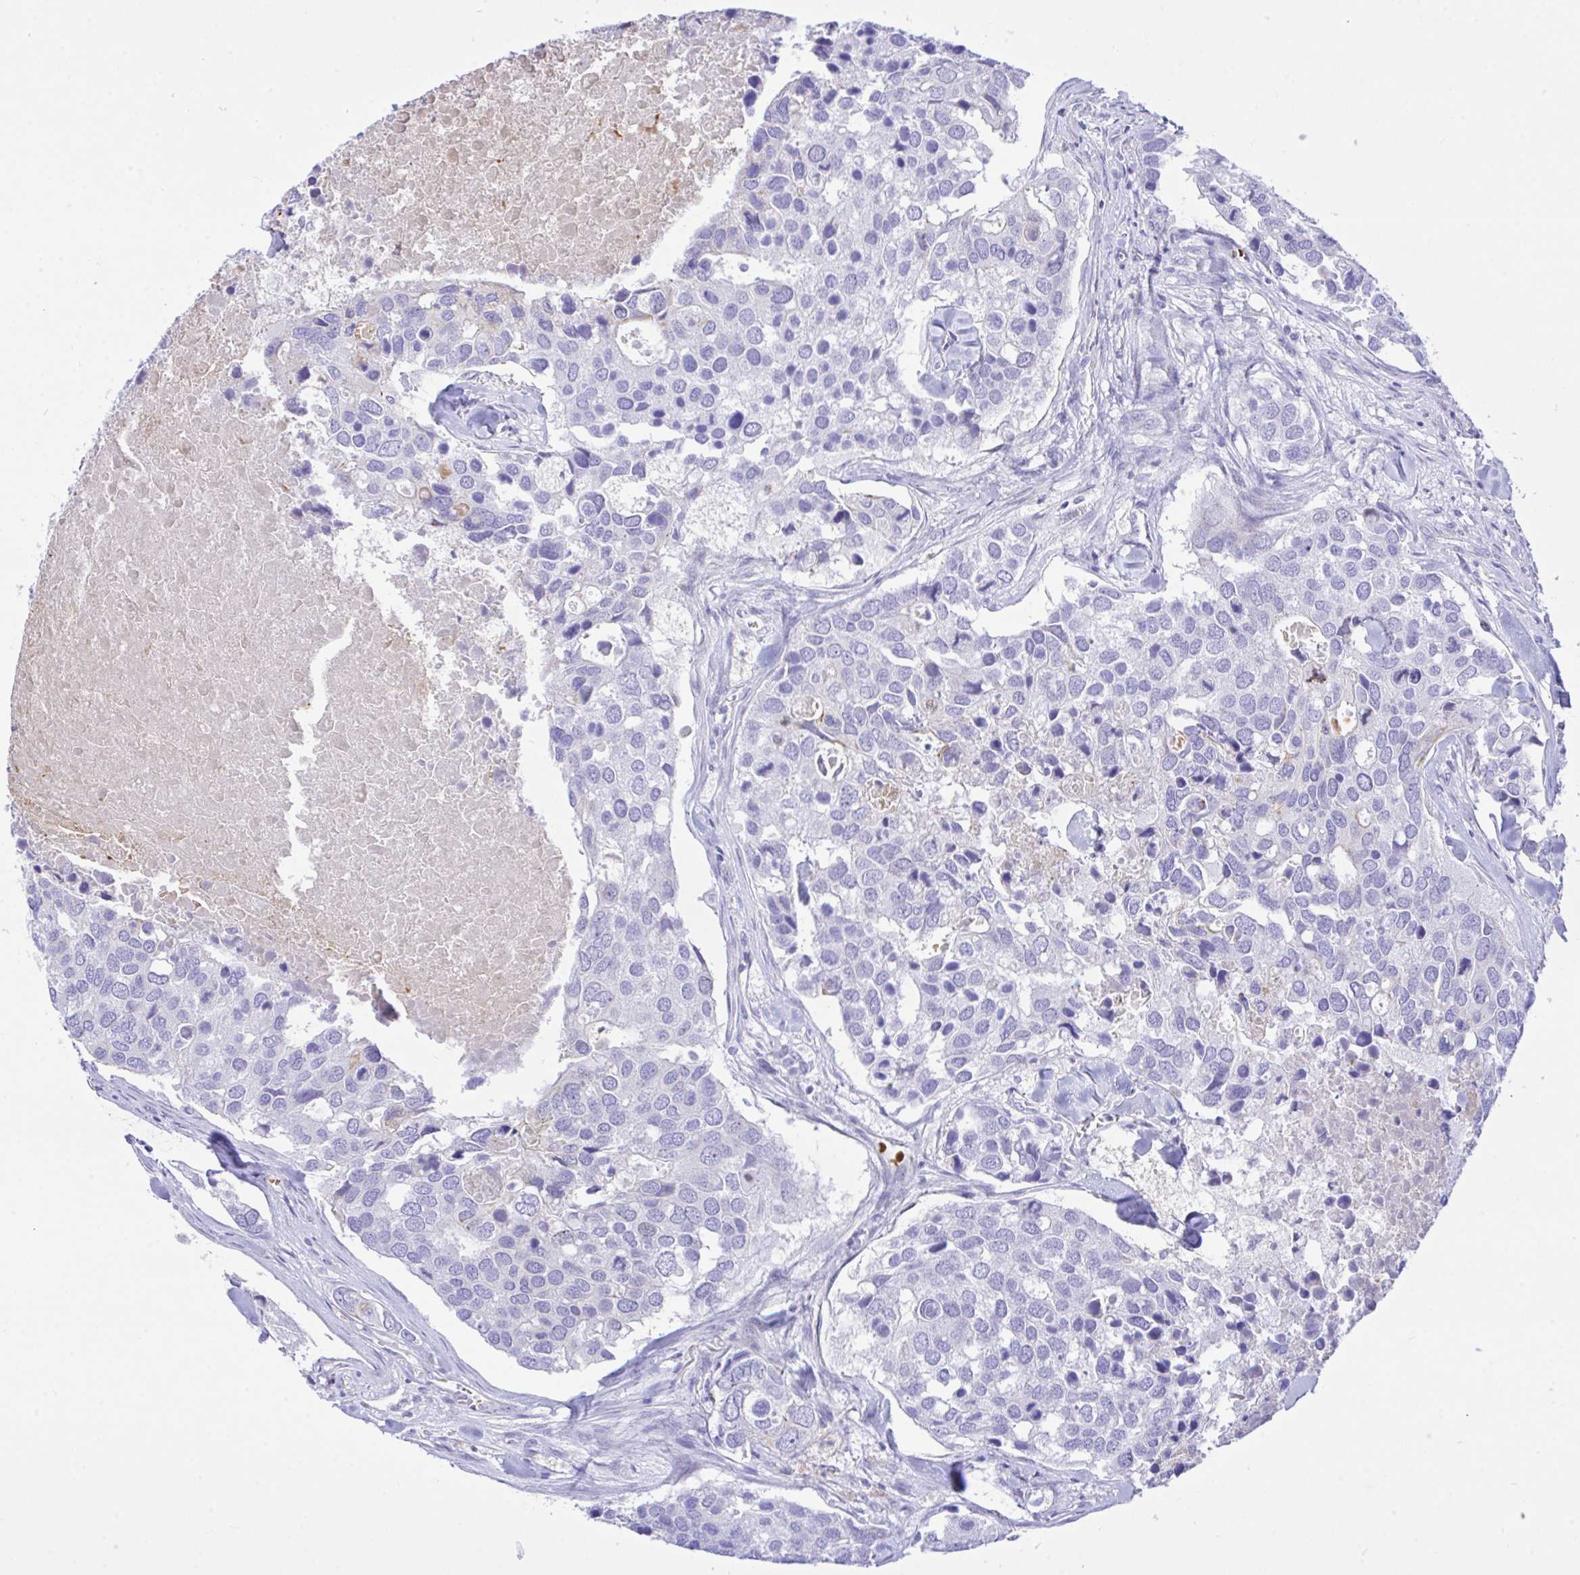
{"staining": {"intensity": "negative", "quantity": "none", "location": "none"}, "tissue": "breast cancer", "cell_type": "Tumor cells", "image_type": "cancer", "snomed": [{"axis": "morphology", "description": "Duct carcinoma"}, {"axis": "topography", "description": "Breast"}], "caption": "This micrograph is of invasive ductal carcinoma (breast) stained with immunohistochemistry (IHC) to label a protein in brown with the nuclei are counter-stained blue. There is no expression in tumor cells.", "gene": "ZNF221", "patient": {"sex": "female", "age": 83}}